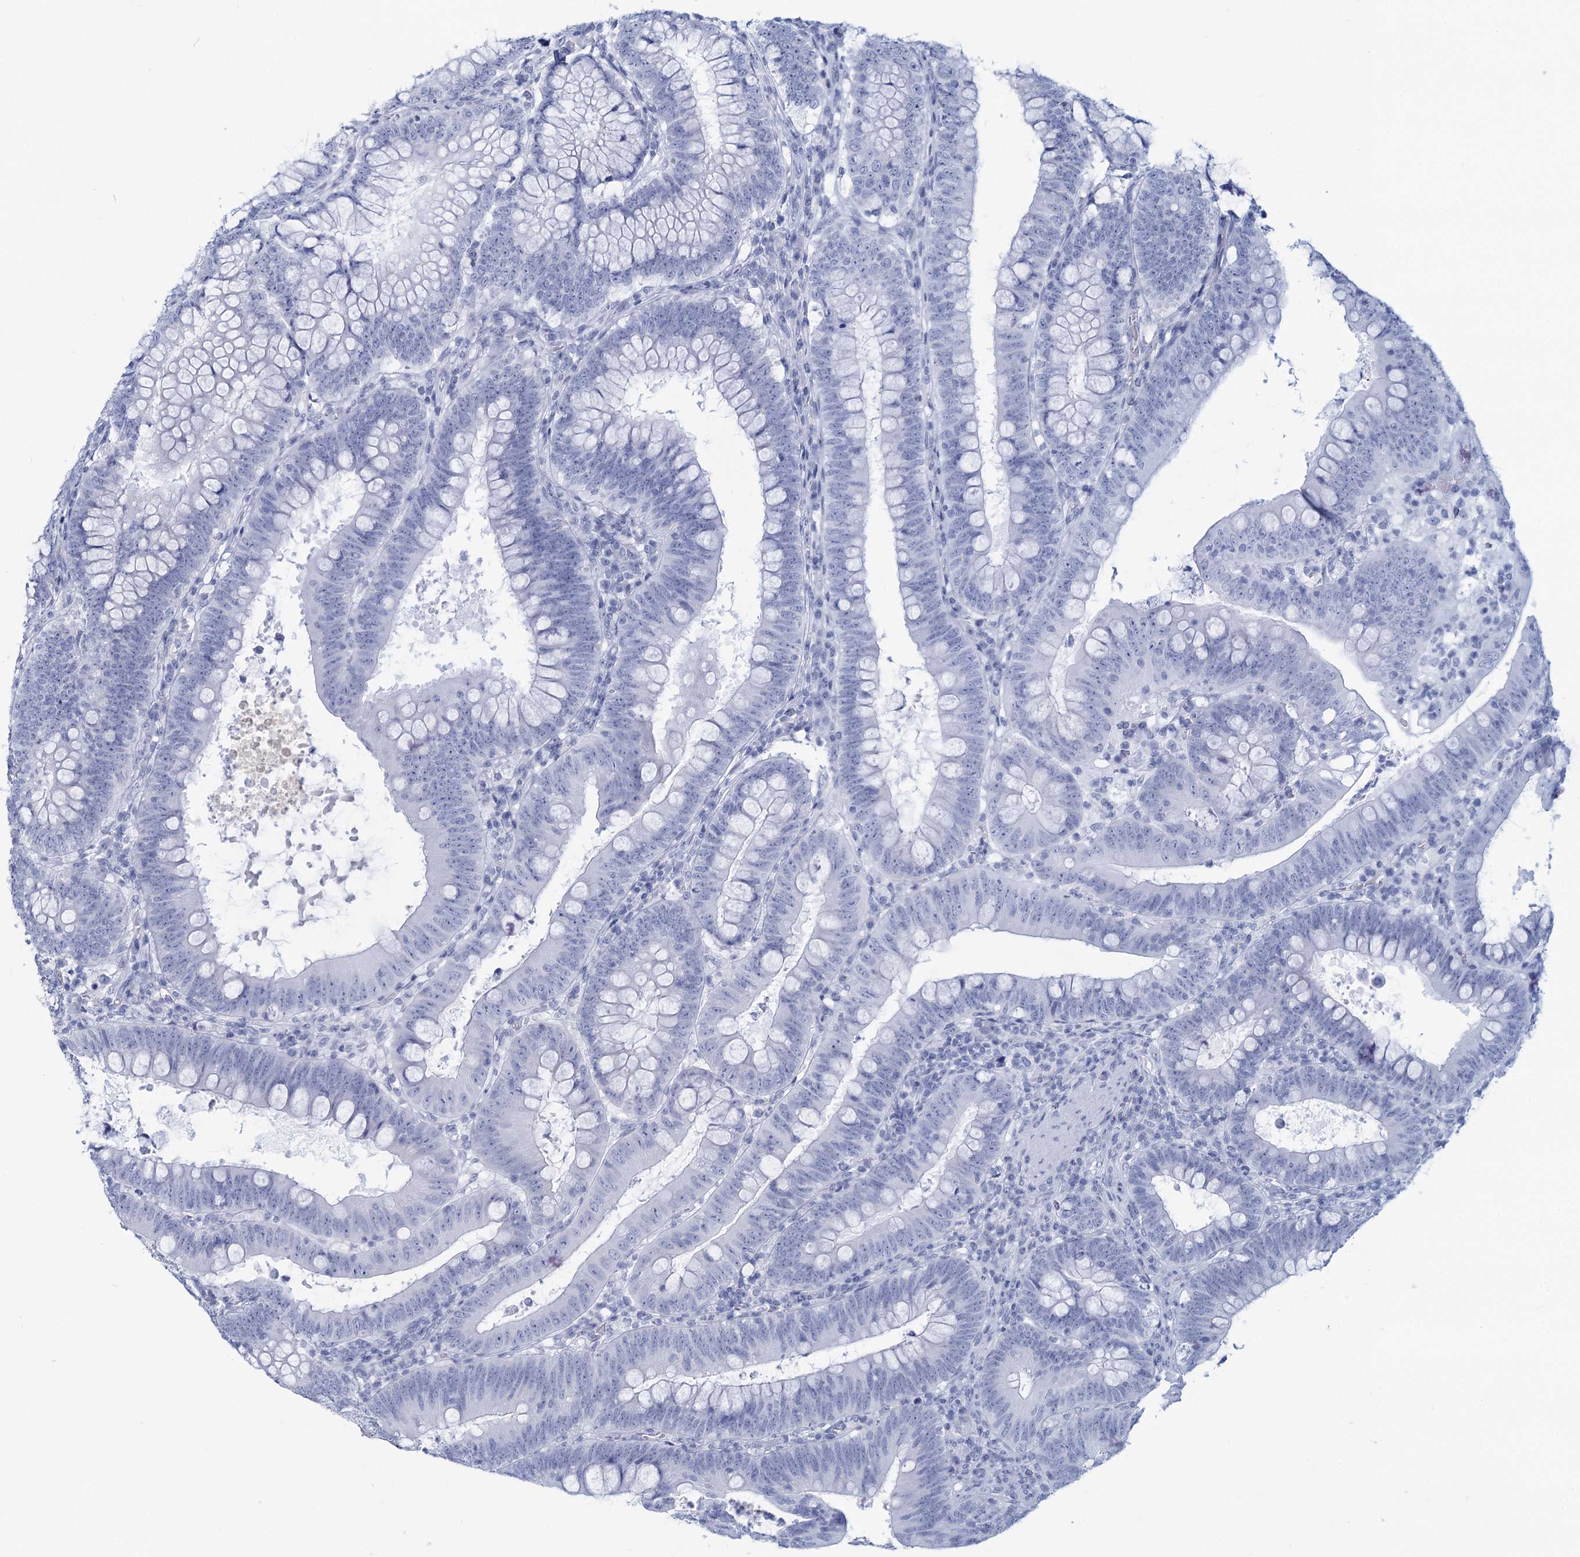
{"staining": {"intensity": "negative", "quantity": "none", "location": "none"}, "tissue": "colorectal cancer", "cell_type": "Tumor cells", "image_type": "cancer", "snomed": [{"axis": "morphology", "description": "Normal tissue, NOS"}, {"axis": "topography", "description": "Colon"}], "caption": "Immunohistochemistry photomicrograph of colorectal cancer stained for a protein (brown), which reveals no positivity in tumor cells.", "gene": "HES2", "patient": {"sex": "female", "age": 82}}